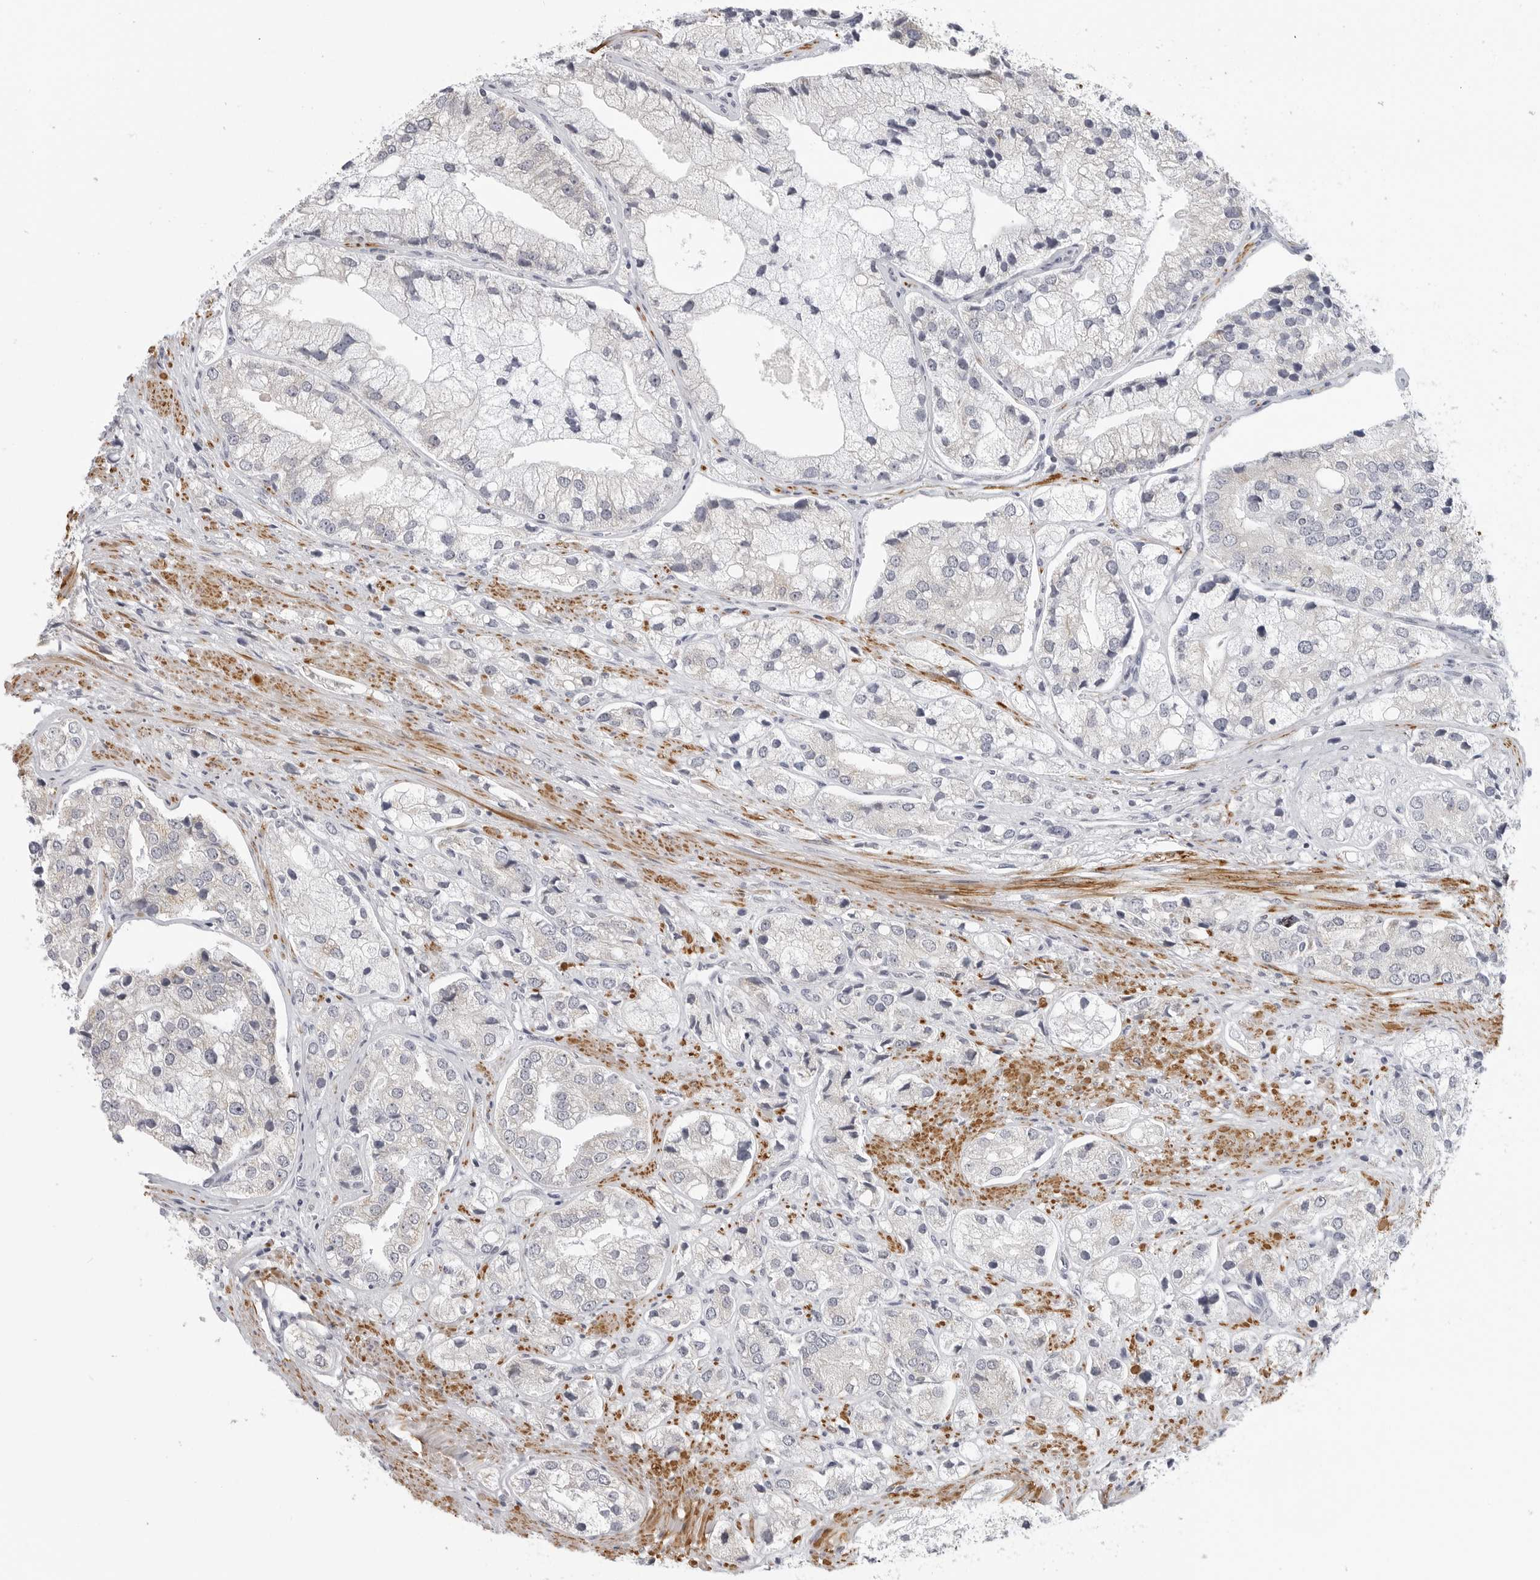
{"staining": {"intensity": "negative", "quantity": "none", "location": "none"}, "tissue": "prostate cancer", "cell_type": "Tumor cells", "image_type": "cancer", "snomed": [{"axis": "morphology", "description": "Adenocarcinoma, High grade"}, {"axis": "topography", "description": "Prostate"}], "caption": "High magnification brightfield microscopy of high-grade adenocarcinoma (prostate) stained with DAB (brown) and counterstained with hematoxylin (blue): tumor cells show no significant positivity.", "gene": "MAP7D1", "patient": {"sex": "male", "age": 50}}